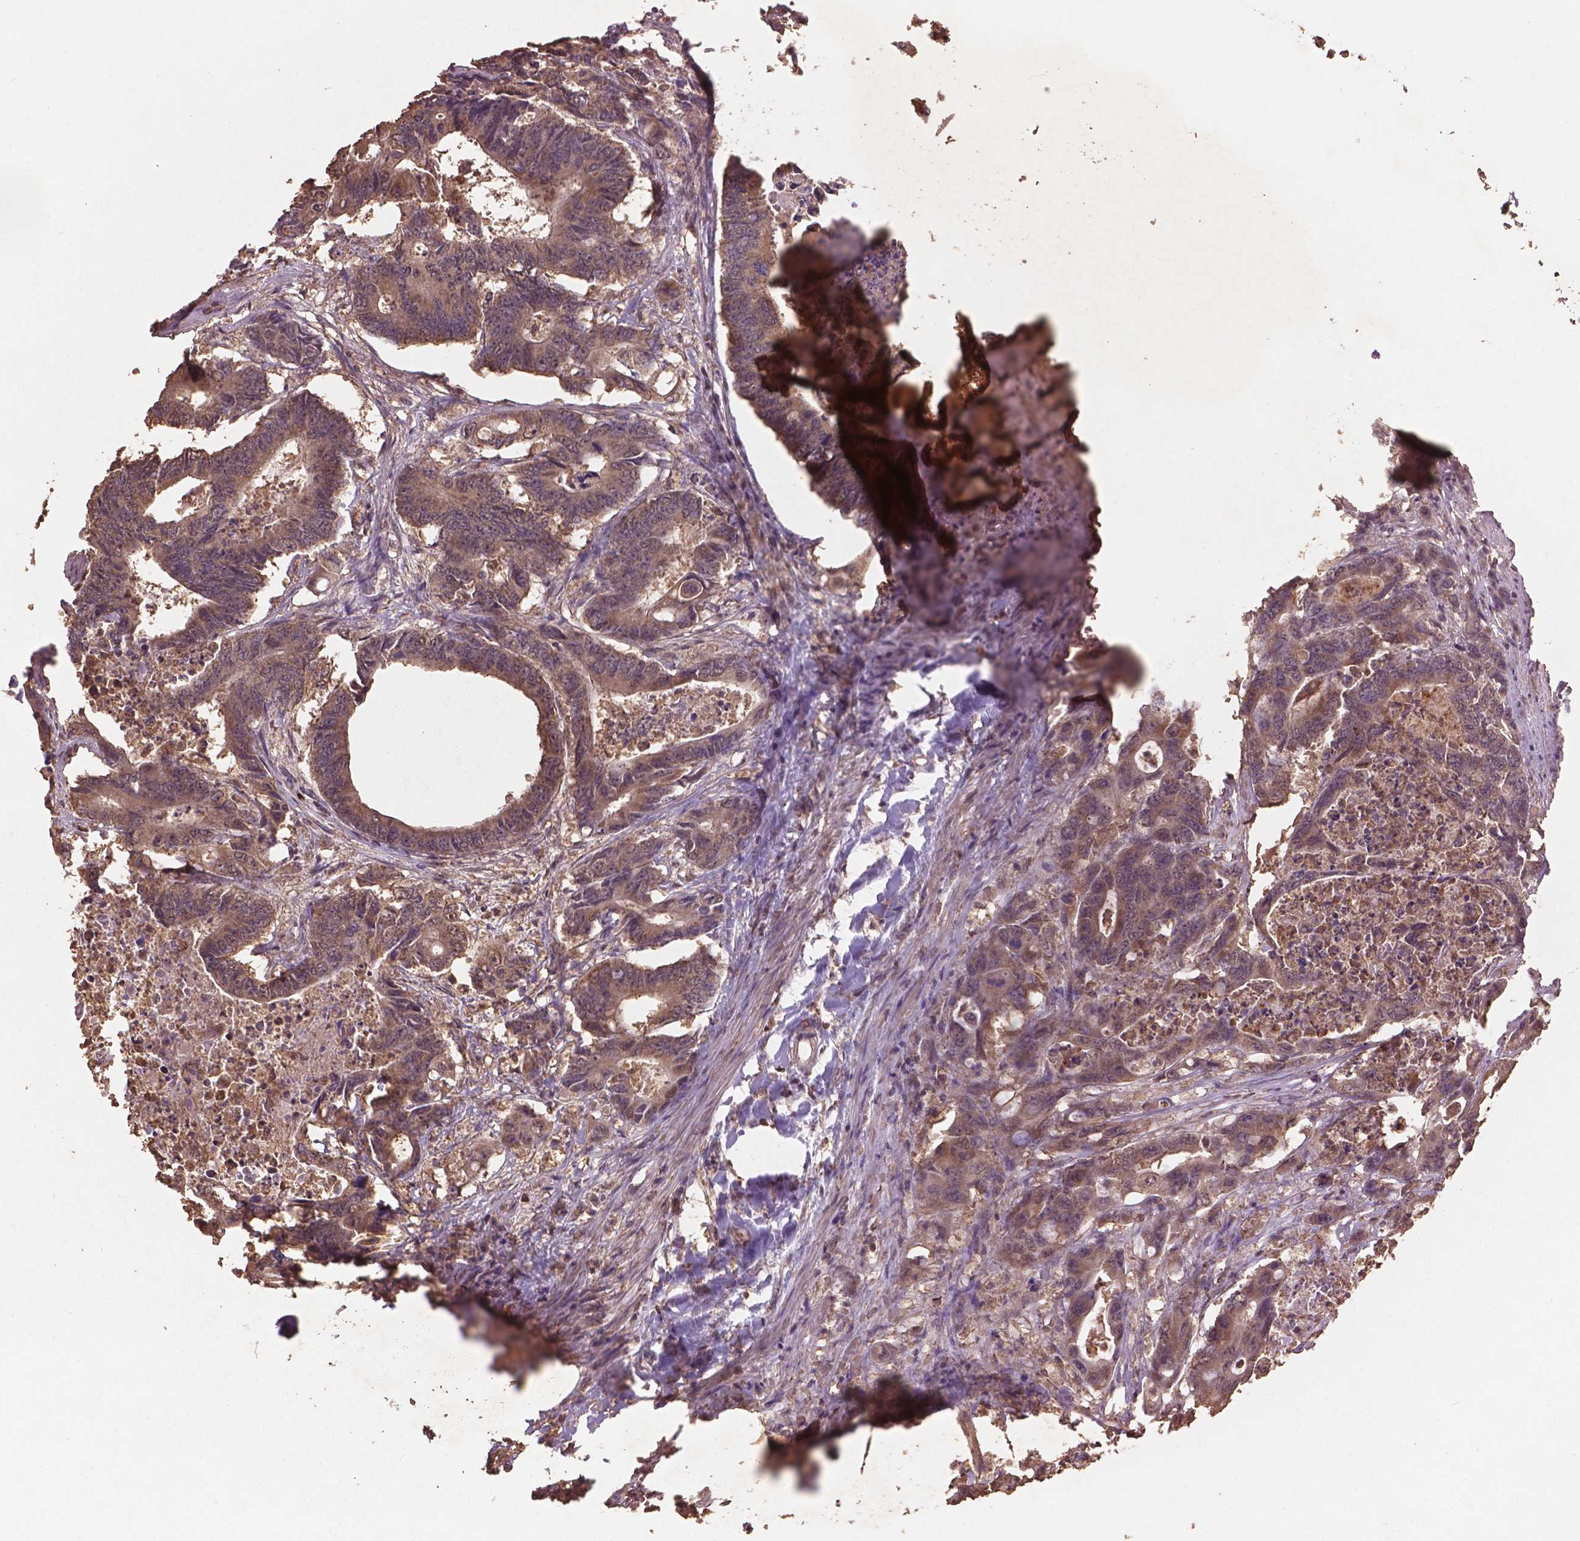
{"staining": {"intensity": "weak", "quantity": ">75%", "location": "cytoplasmic/membranous"}, "tissue": "colorectal cancer", "cell_type": "Tumor cells", "image_type": "cancer", "snomed": [{"axis": "morphology", "description": "Adenocarcinoma, NOS"}, {"axis": "topography", "description": "Rectum"}], "caption": "Protein analysis of colorectal adenocarcinoma tissue exhibits weak cytoplasmic/membranous staining in about >75% of tumor cells. (Brightfield microscopy of DAB IHC at high magnification).", "gene": "BABAM1", "patient": {"sex": "male", "age": 54}}